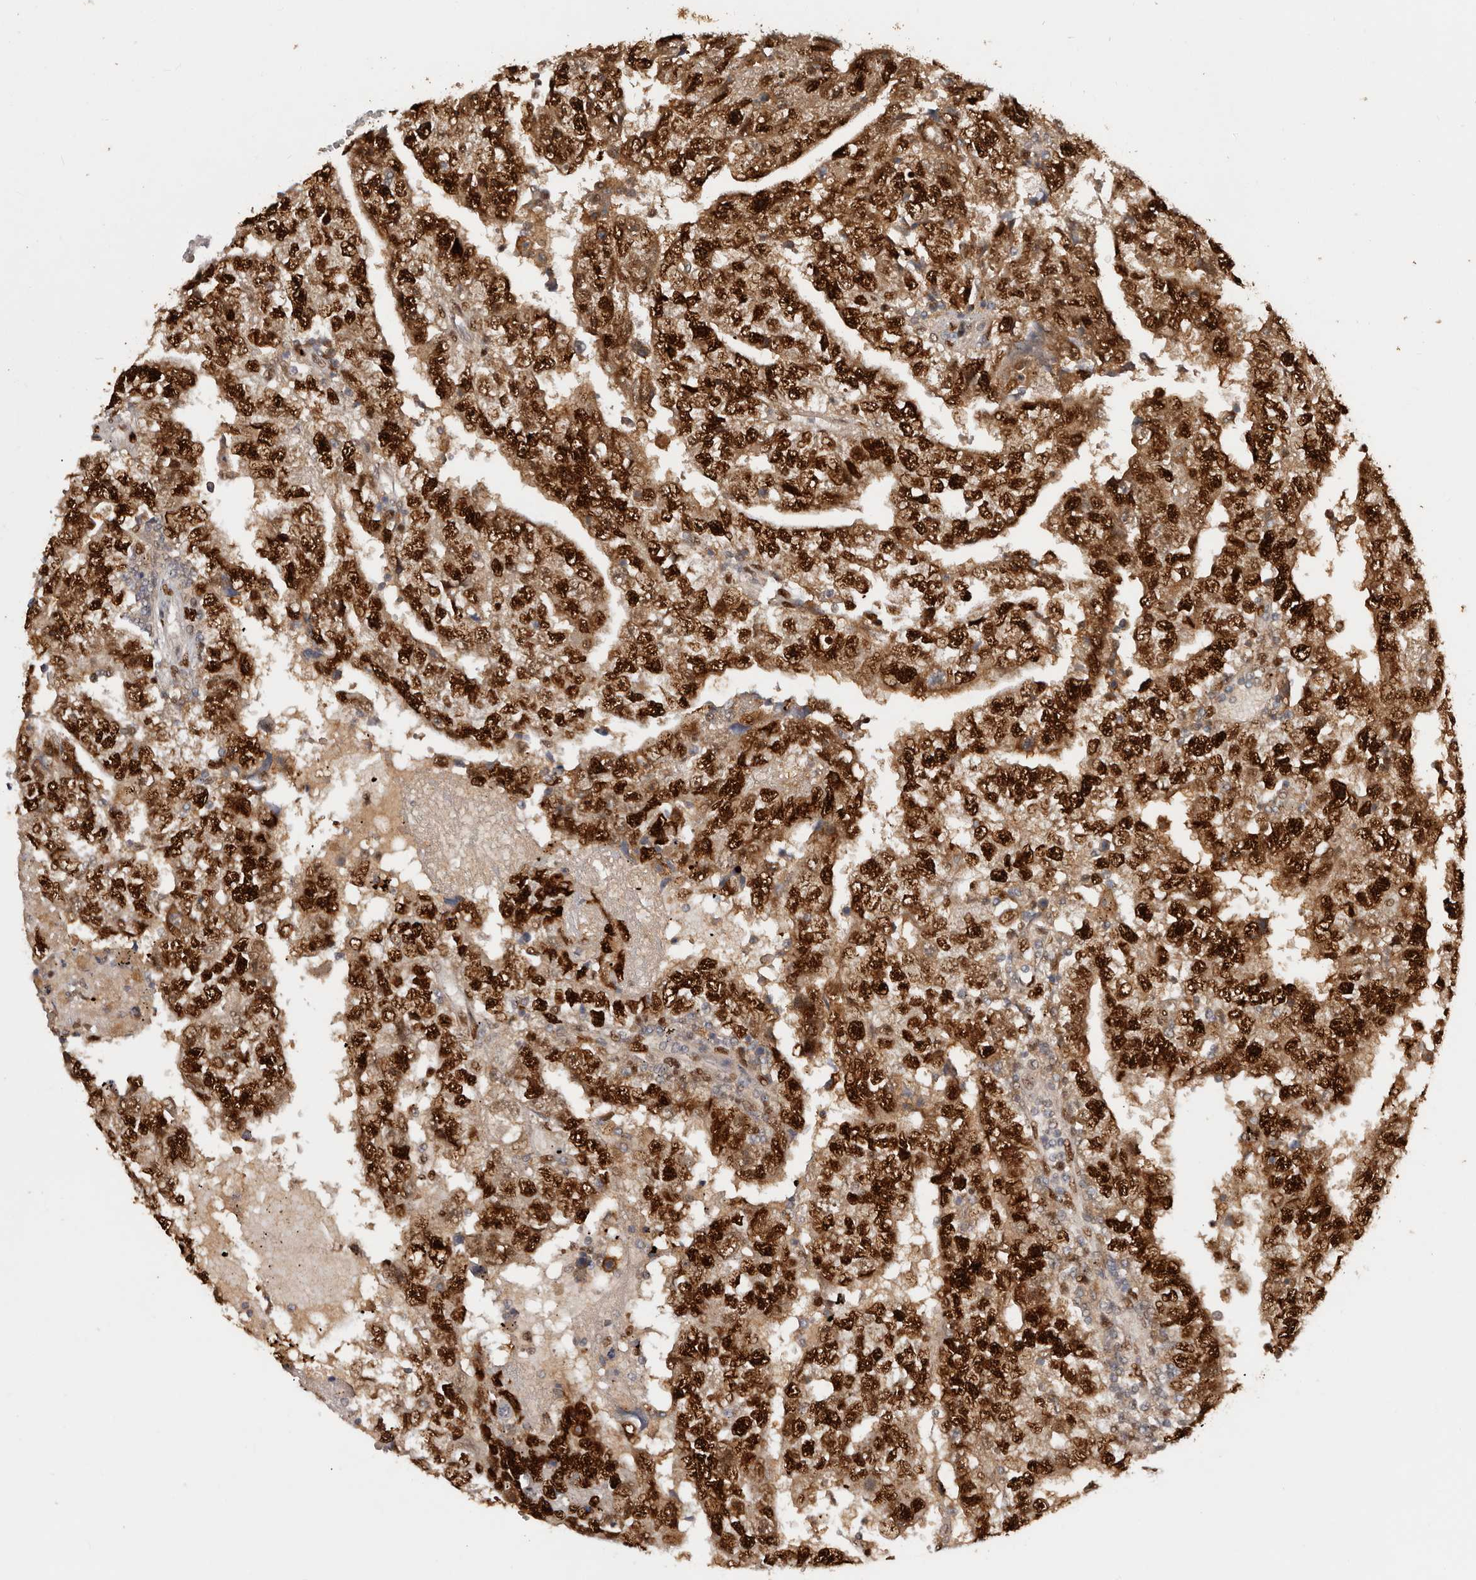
{"staining": {"intensity": "strong", "quantity": ">75%", "location": "cytoplasmic/membranous,nuclear"}, "tissue": "testis cancer", "cell_type": "Tumor cells", "image_type": "cancer", "snomed": [{"axis": "morphology", "description": "Carcinoma, Embryonal, NOS"}, {"axis": "topography", "description": "Testis"}], "caption": "Protein staining of testis embryonal carcinoma tissue exhibits strong cytoplasmic/membranous and nuclear positivity in approximately >75% of tumor cells. Immunohistochemistry stains the protein of interest in brown and the nuclei are stained blue.", "gene": "KLF7", "patient": {"sex": "male", "age": 25}}